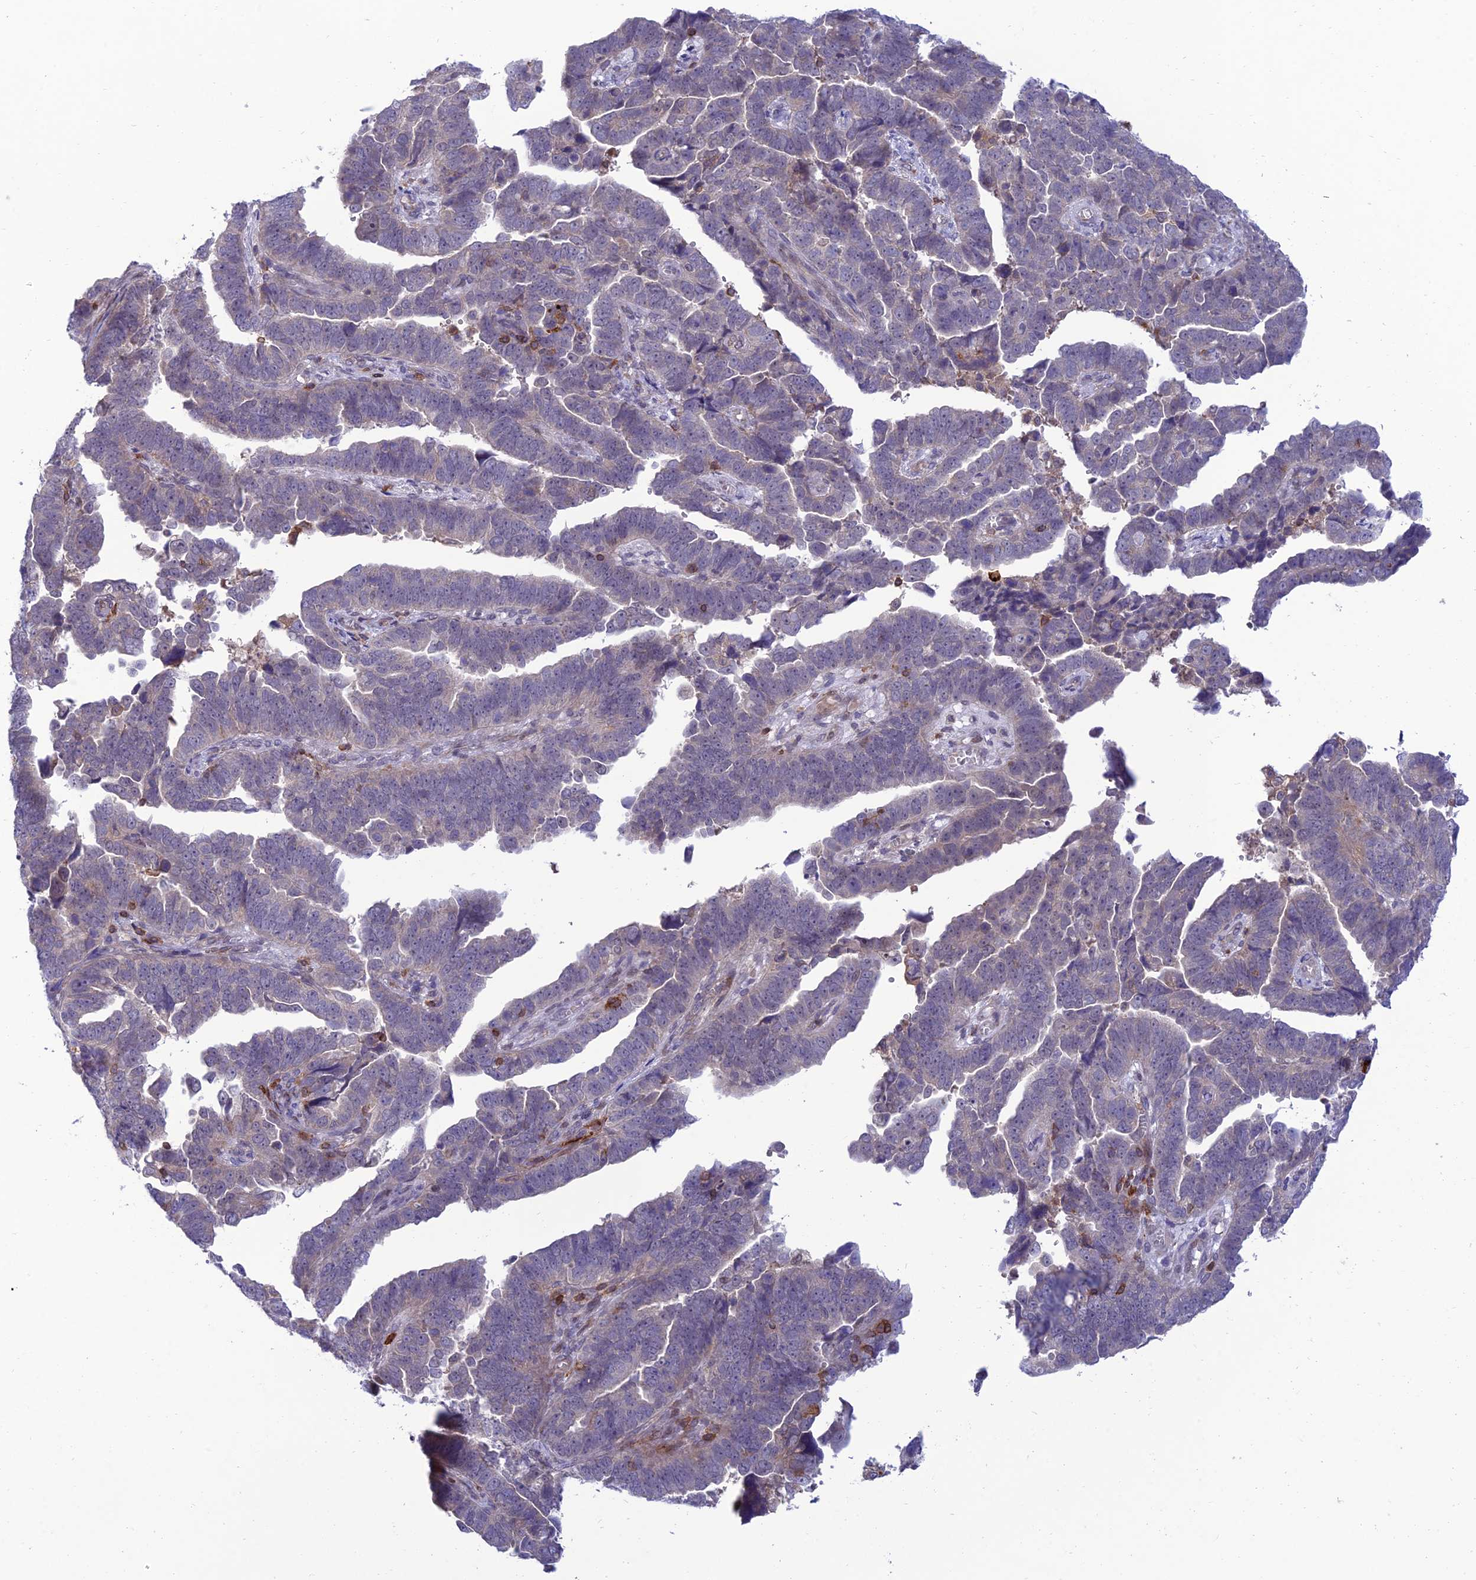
{"staining": {"intensity": "negative", "quantity": "none", "location": "none"}, "tissue": "endometrial cancer", "cell_type": "Tumor cells", "image_type": "cancer", "snomed": [{"axis": "morphology", "description": "Adenocarcinoma, NOS"}, {"axis": "topography", "description": "Endometrium"}], "caption": "Micrograph shows no protein expression in tumor cells of adenocarcinoma (endometrial) tissue. (DAB IHC, high magnification).", "gene": "FAM76A", "patient": {"sex": "female", "age": 75}}